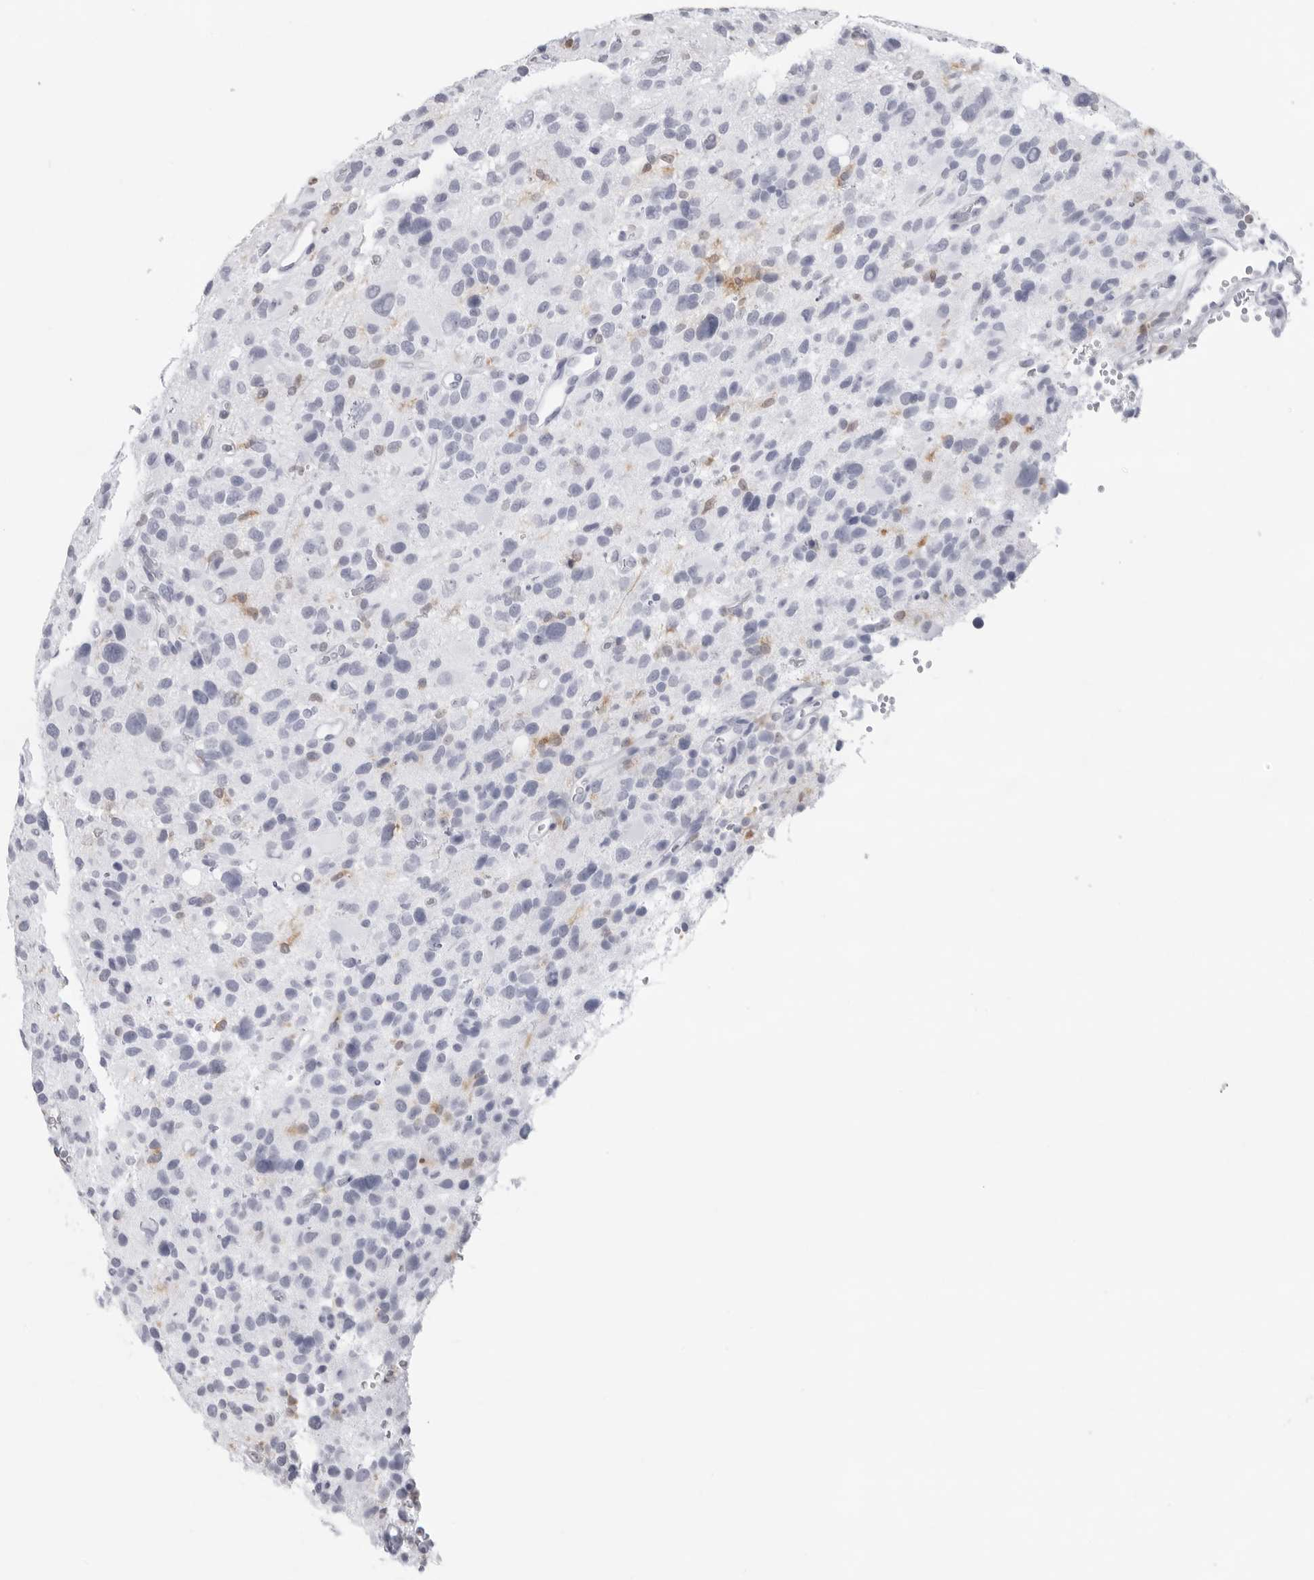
{"staining": {"intensity": "negative", "quantity": "none", "location": "none"}, "tissue": "glioma", "cell_type": "Tumor cells", "image_type": "cancer", "snomed": [{"axis": "morphology", "description": "Glioma, malignant, High grade"}, {"axis": "topography", "description": "Brain"}], "caption": "Image shows no protein staining in tumor cells of glioma tissue.", "gene": "FMNL1", "patient": {"sex": "male", "age": 48}}